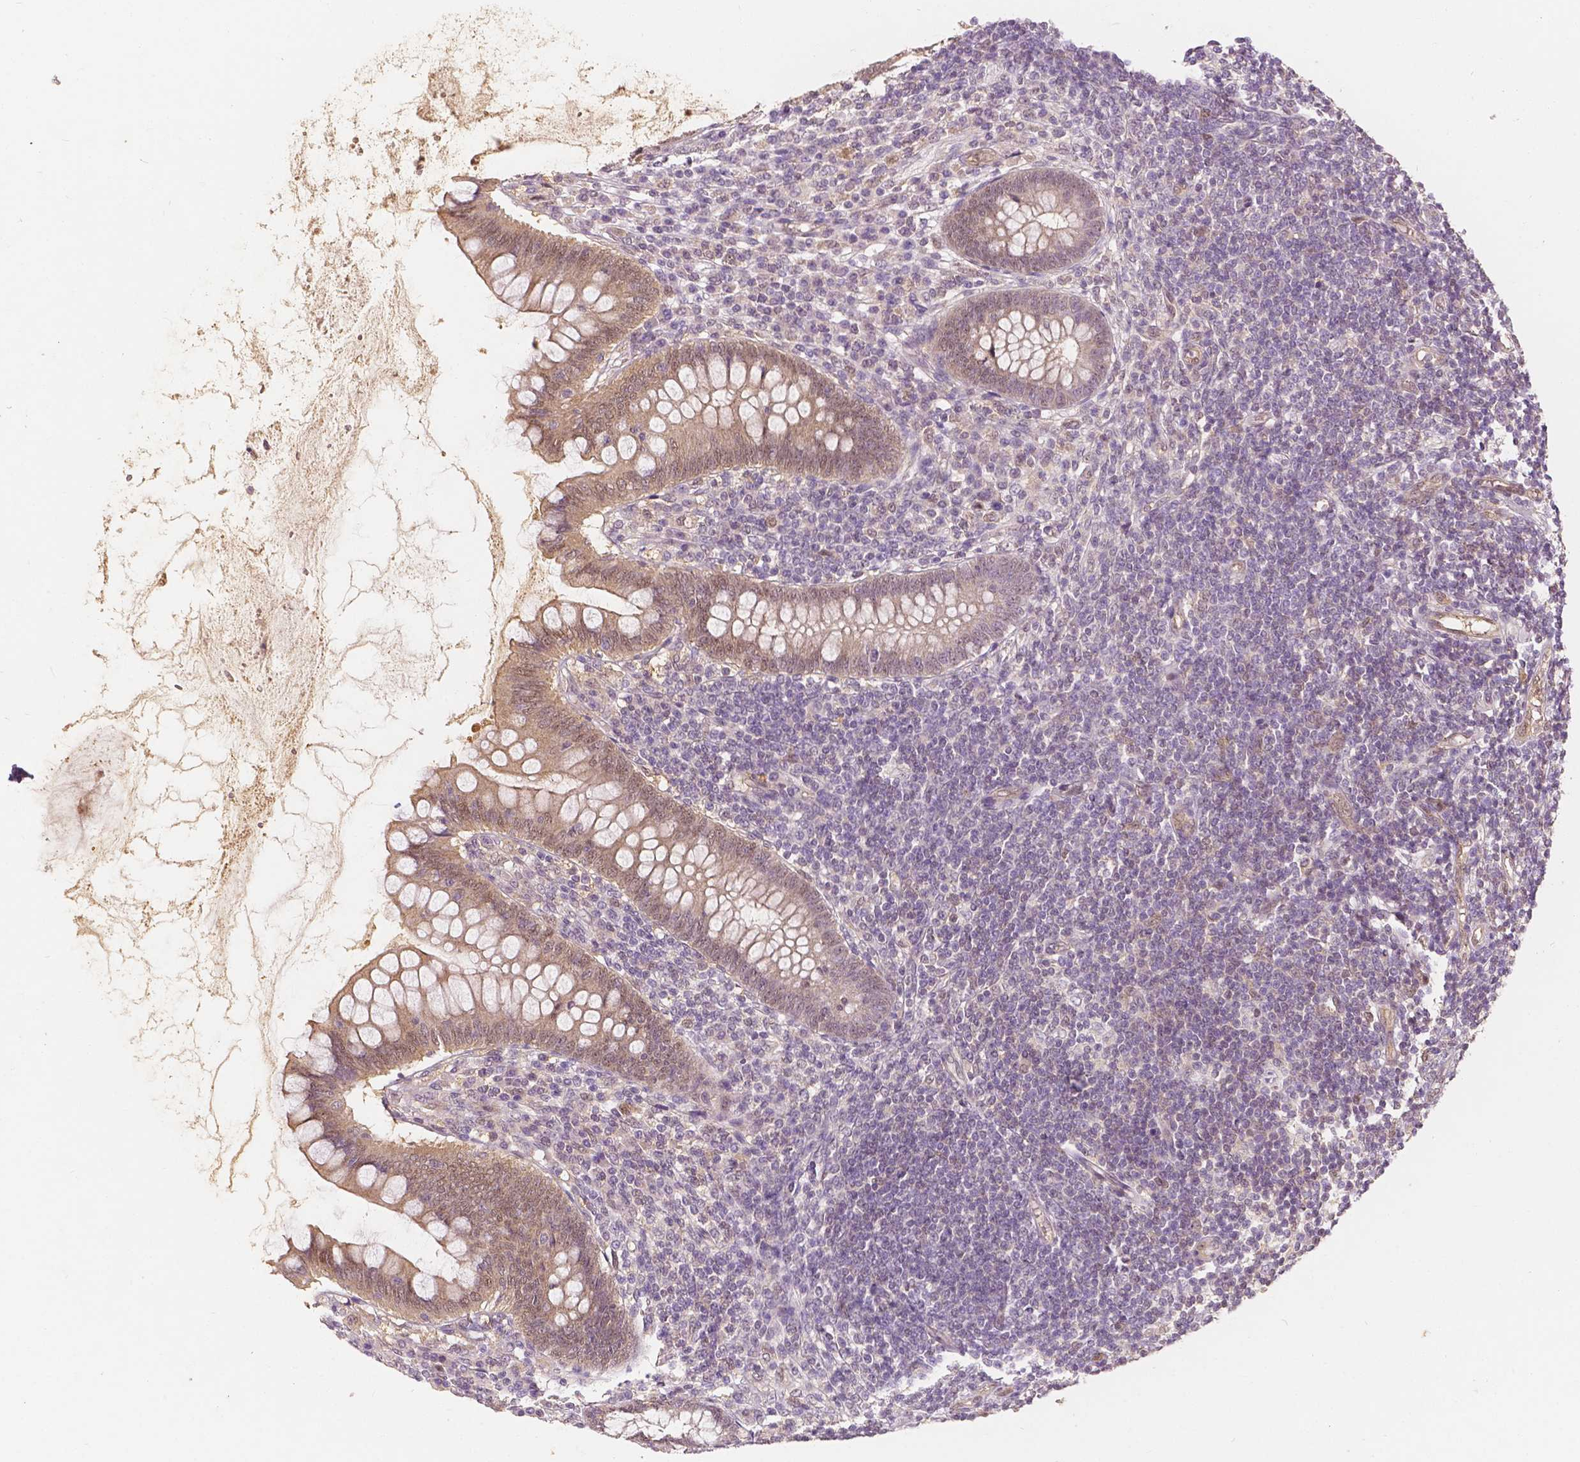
{"staining": {"intensity": "moderate", "quantity": ">75%", "location": "cytoplasmic/membranous,nuclear"}, "tissue": "appendix", "cell_type": "Glandular cells", "image_type": "normal", "snomed": [{"axis": "morphology", "description": "Normal tissue, NOS"}, {"axis": "topography", "description": "Appendix"}], "caption": "IHC micrograph of normal appendix: appendix stained using IHC exhibits medium levels of moderate protein expression localized specifically in the cytoplasmic/membranous,nuclear of glandular cells, appearing as a cytoplasmic/membranous,nuclear brown color.", "gene": "NAPRT", "patient": {"sex": "female", "age": 57}}